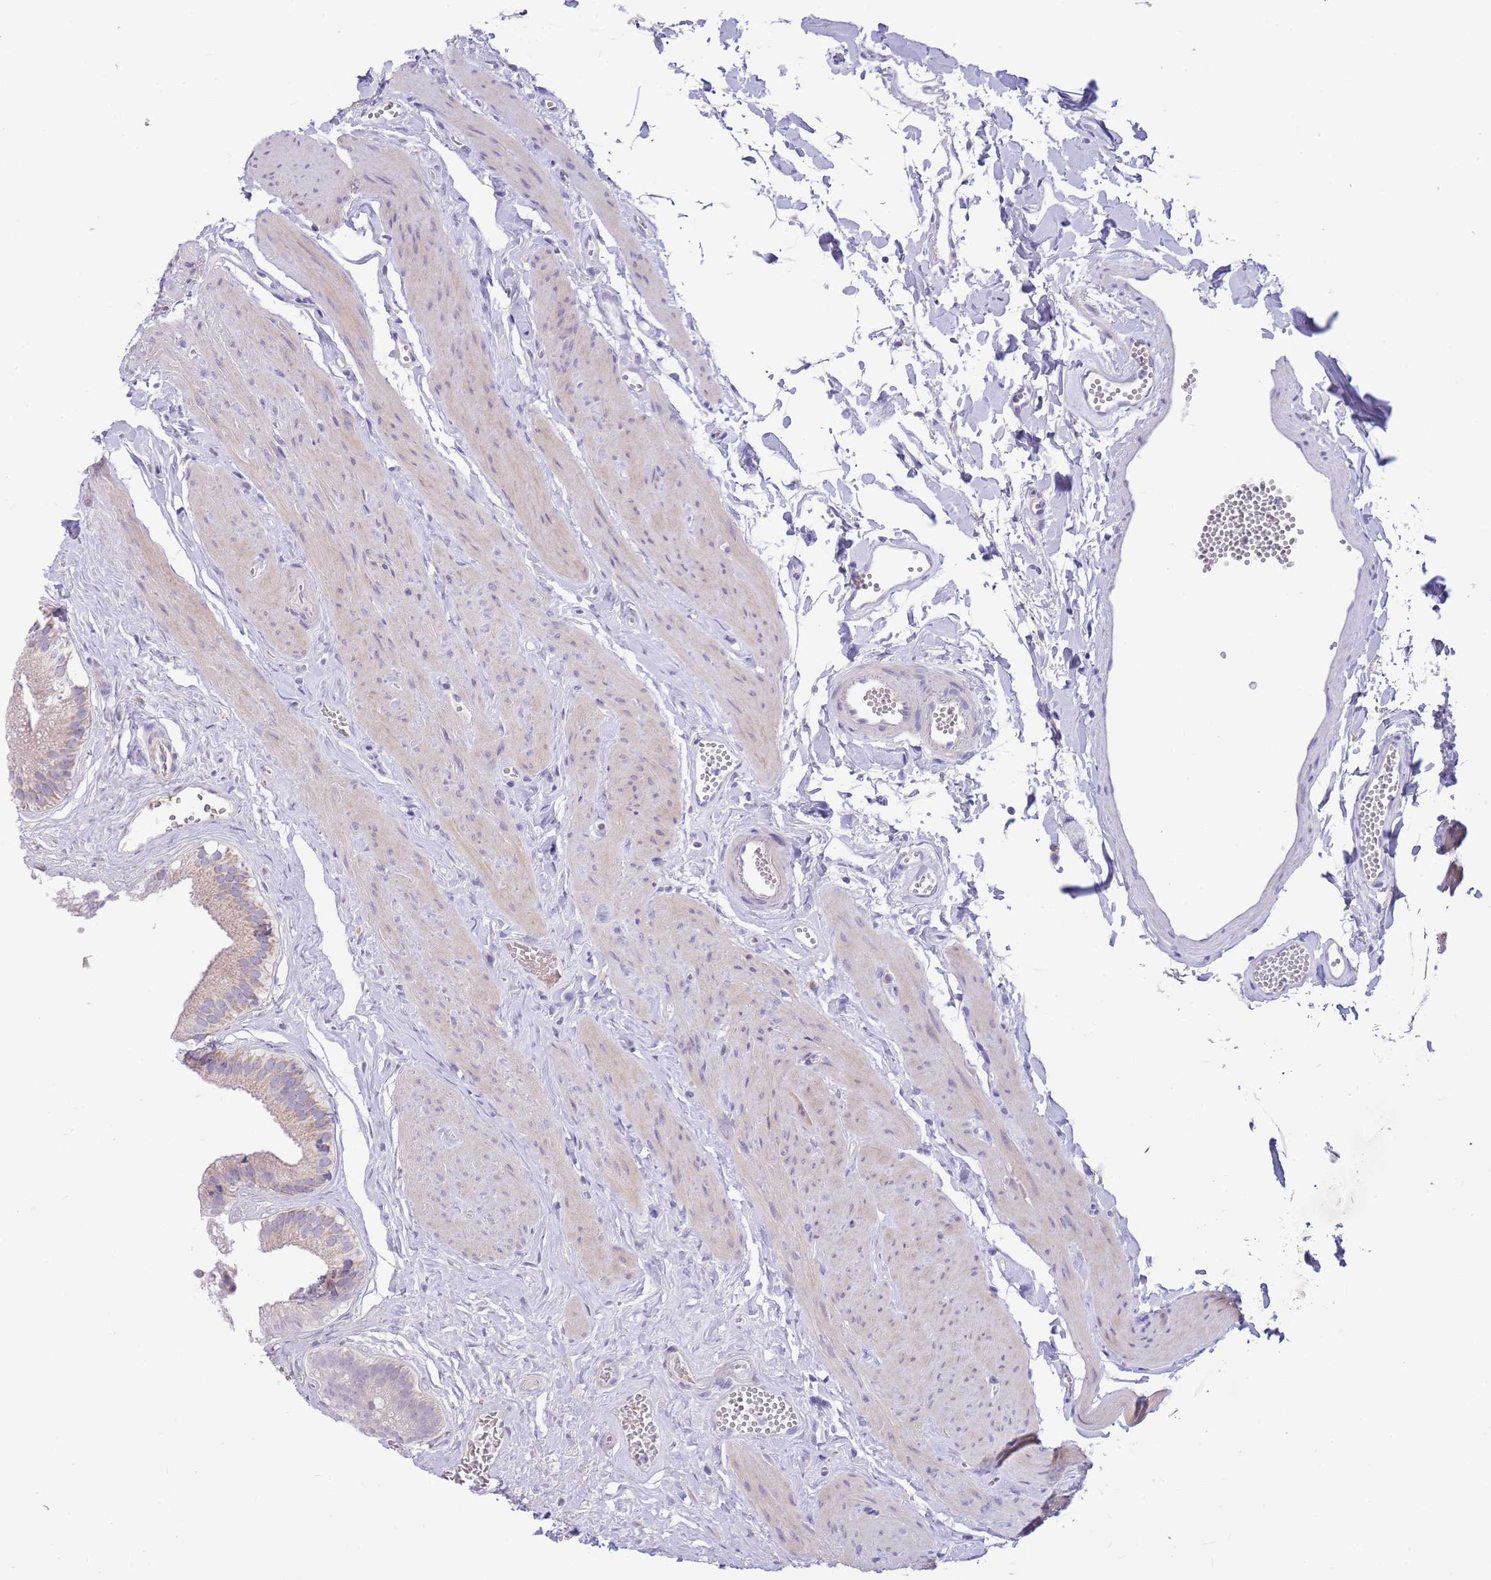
{"staining": {"intensity": "weak", "quantity": "<25%", "location": "cytoplasmic/membranous"}, "tissue": "gallbladder", "cell_type": "Glandular cells", "image_type": "normal", "snomed": [{"axis": "morphology", "description": "Normal tissue, NOS"}, {"axis": "topography", "description": "Gallbladder"}], "caption": "Human gallbladder stained for a protein using immunohistochemistry (IHC) exhibits no positivity in glandular cells.", "gene": "DDHD1", "patient": {"sex": "female", "age": 54}}